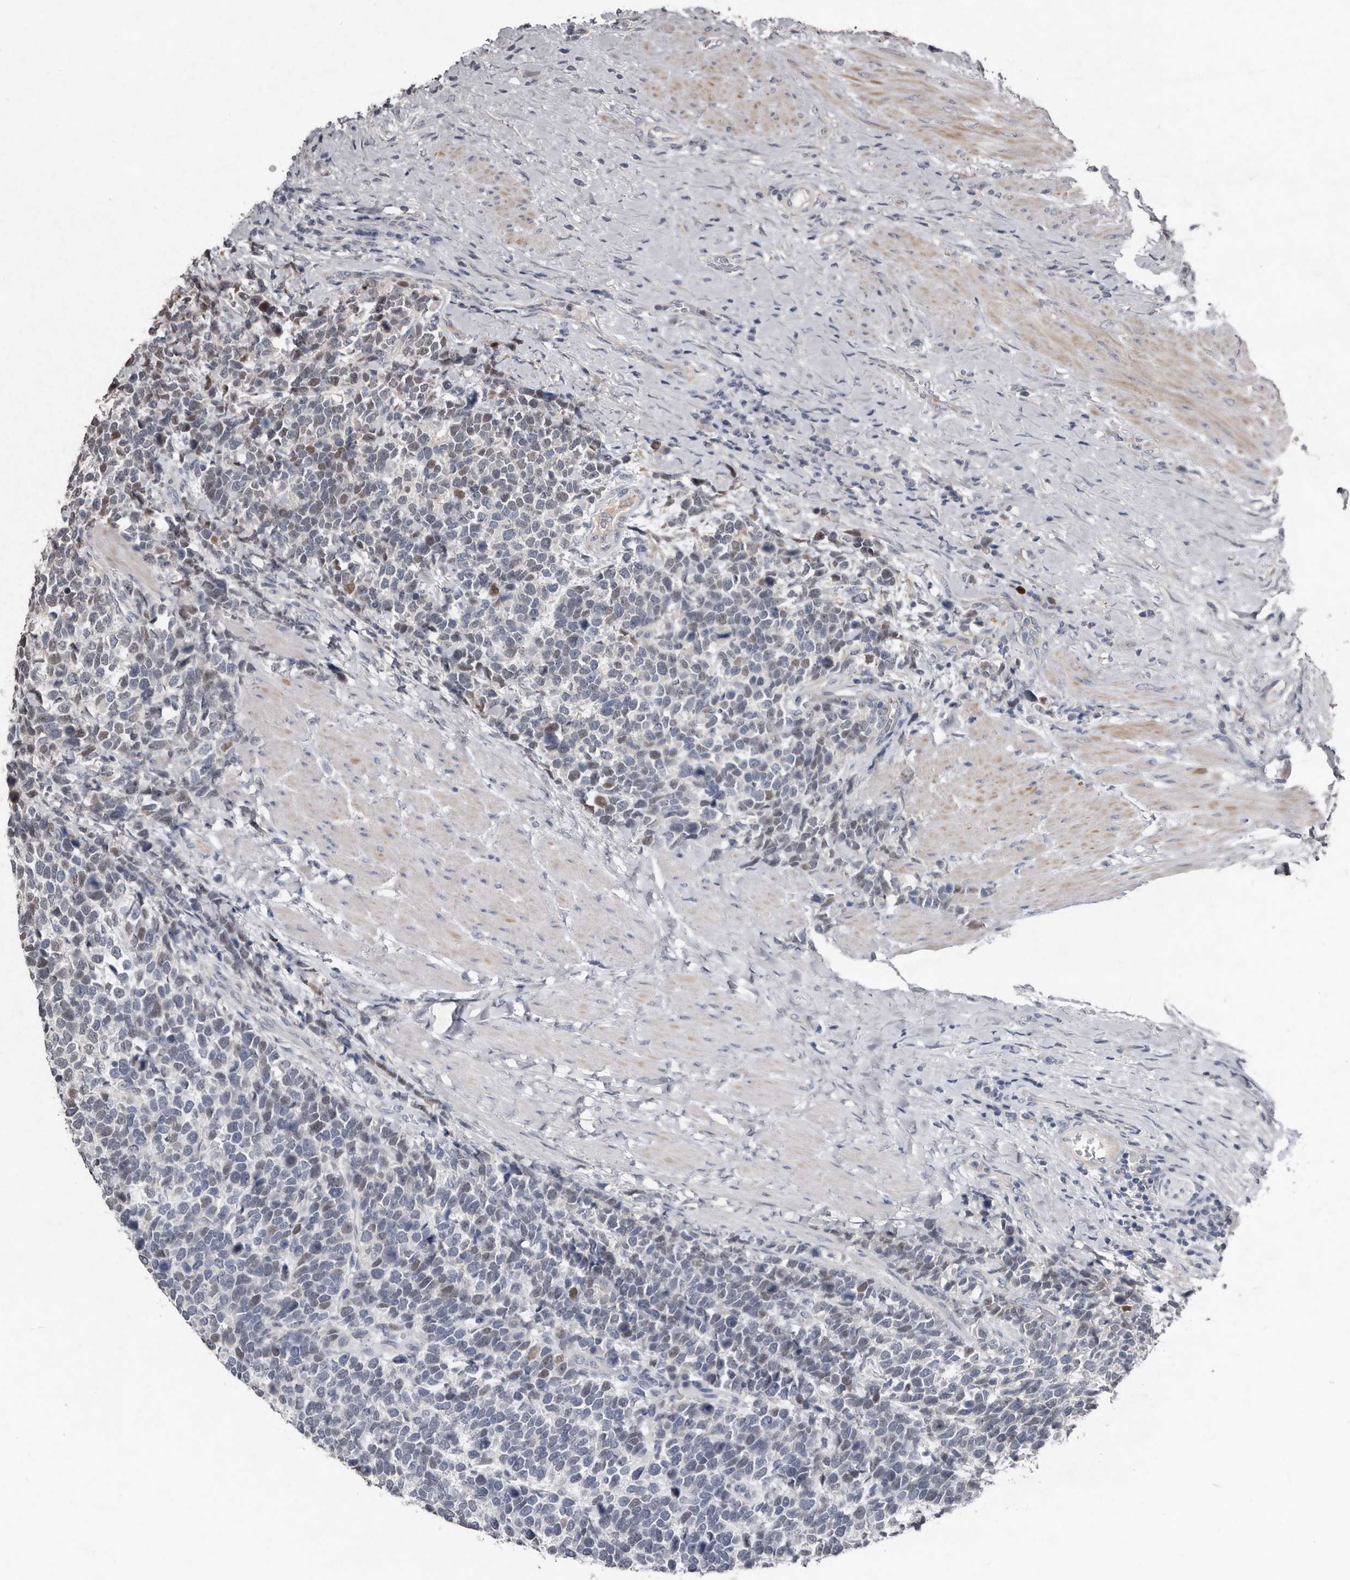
{"staining": {"intensity": "weak", "quantity": "<25%", "location": "nuclear"}, "tissue": "urothelial cancer", "cell_type": "Tumor cells", "image_type": "cancer", "snomed": [{"axis": "morphology", "description": "Urothelial carcinoma, High grade"}, {"axis": "topography", "description": "Urinary bladder"}], "caption": "Human urothelial cancer stained for a protein using immunohistochemistry (IHC) exhibits no positivity in tumor cells.", "gene": "DHPS", "patient": {"sex": "female", "age": 82}}